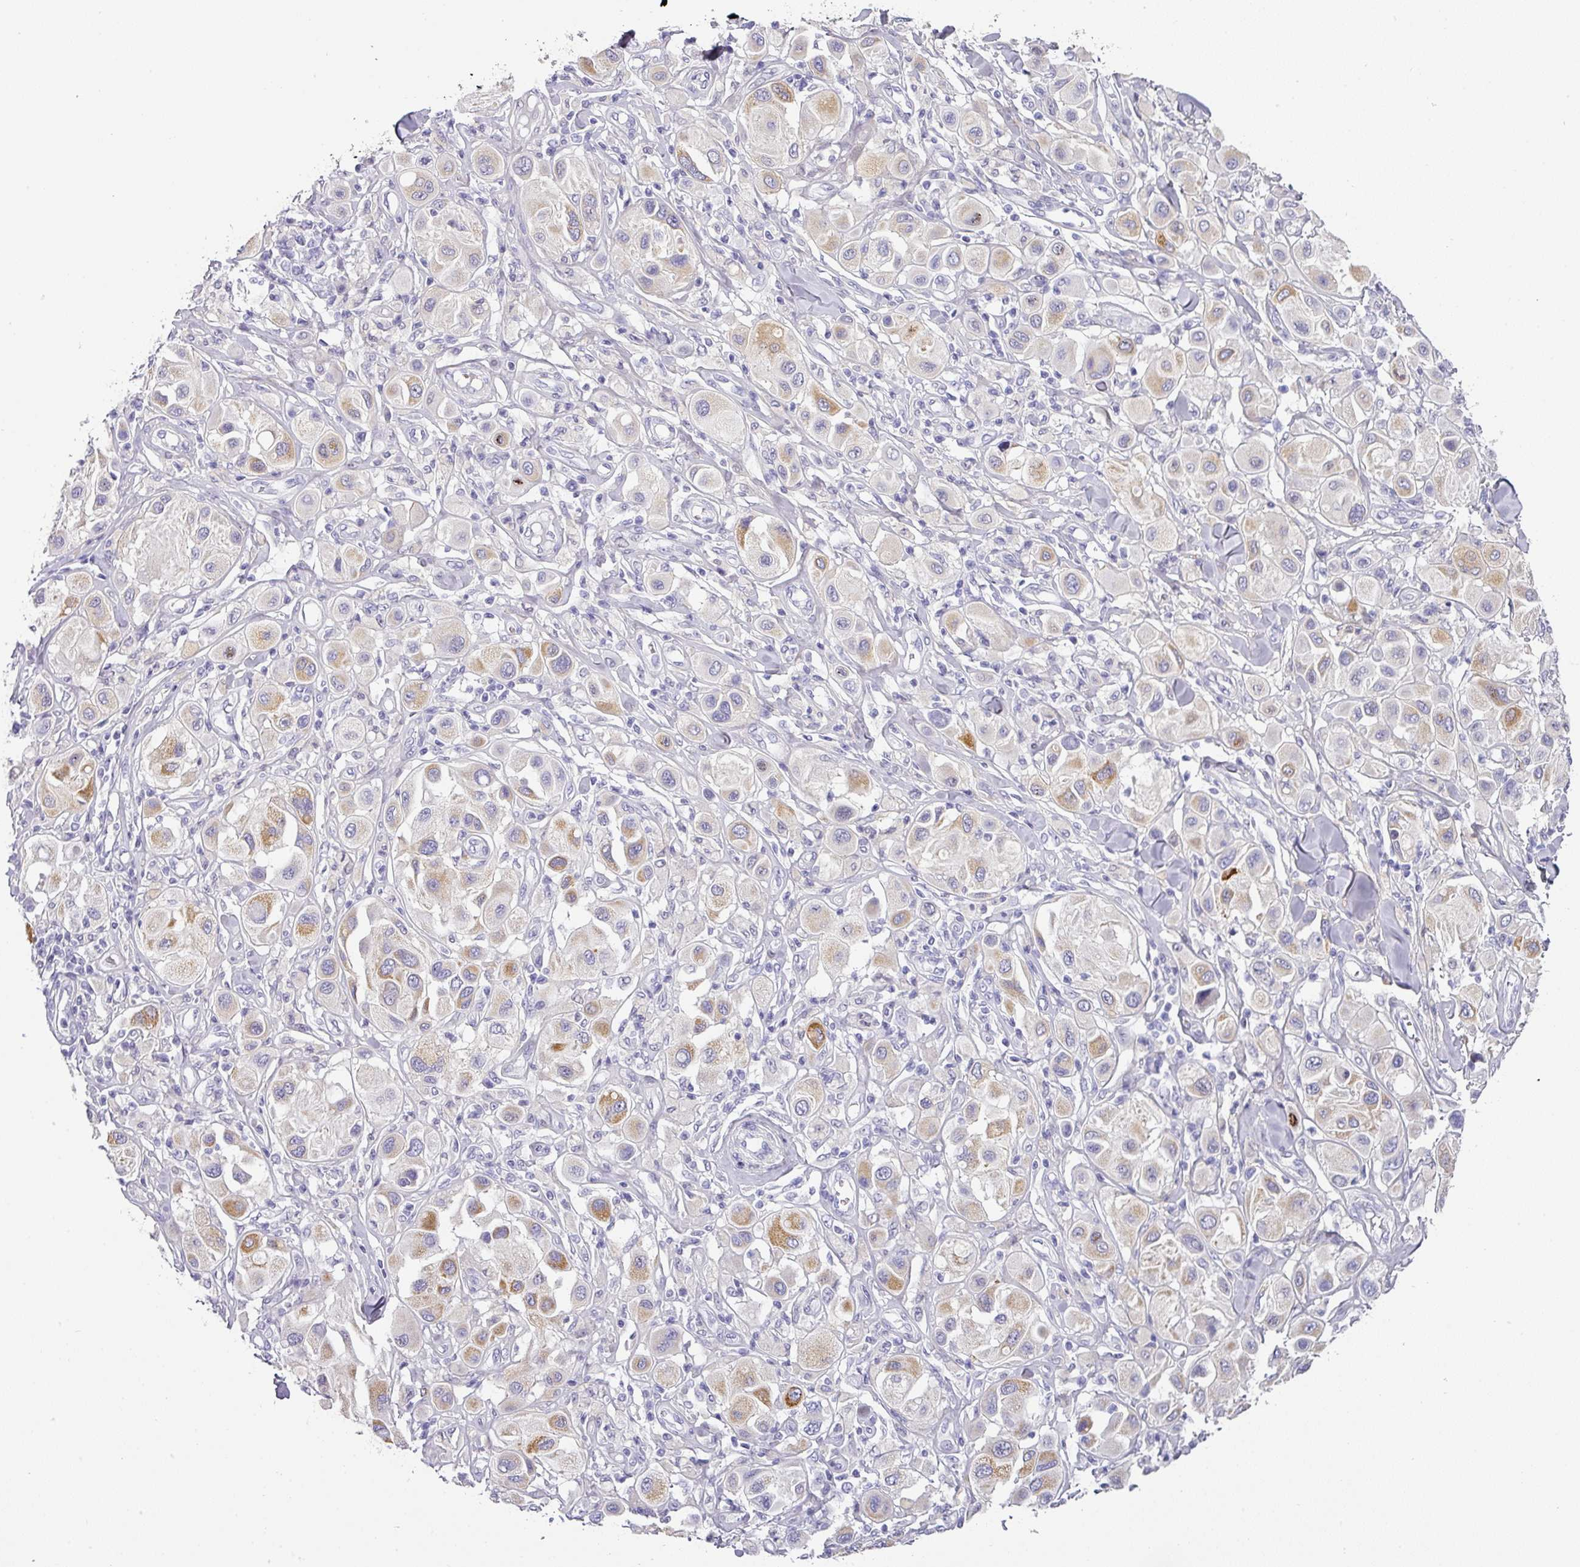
{"staining": {"intensity": "moderate", "quantity": "25%-75%", "location": "cytoplasmic/membranous"}, "tissue": "melanoma", "cell_type": "Tumor cells", "image_type": "cancer", "snomed": [{"axis": "morphology", "description": "Malignant melanoma, Metastatic site"}, {"axis": "topography", "description": "Skin"}], "caption": "Human malignant melanoma (metastatic site) stained with a protein marker exhibits moderate staining in tumor cells.", "gene": "ANKRD29", "patient": {"sex": "male", "age": 41}}